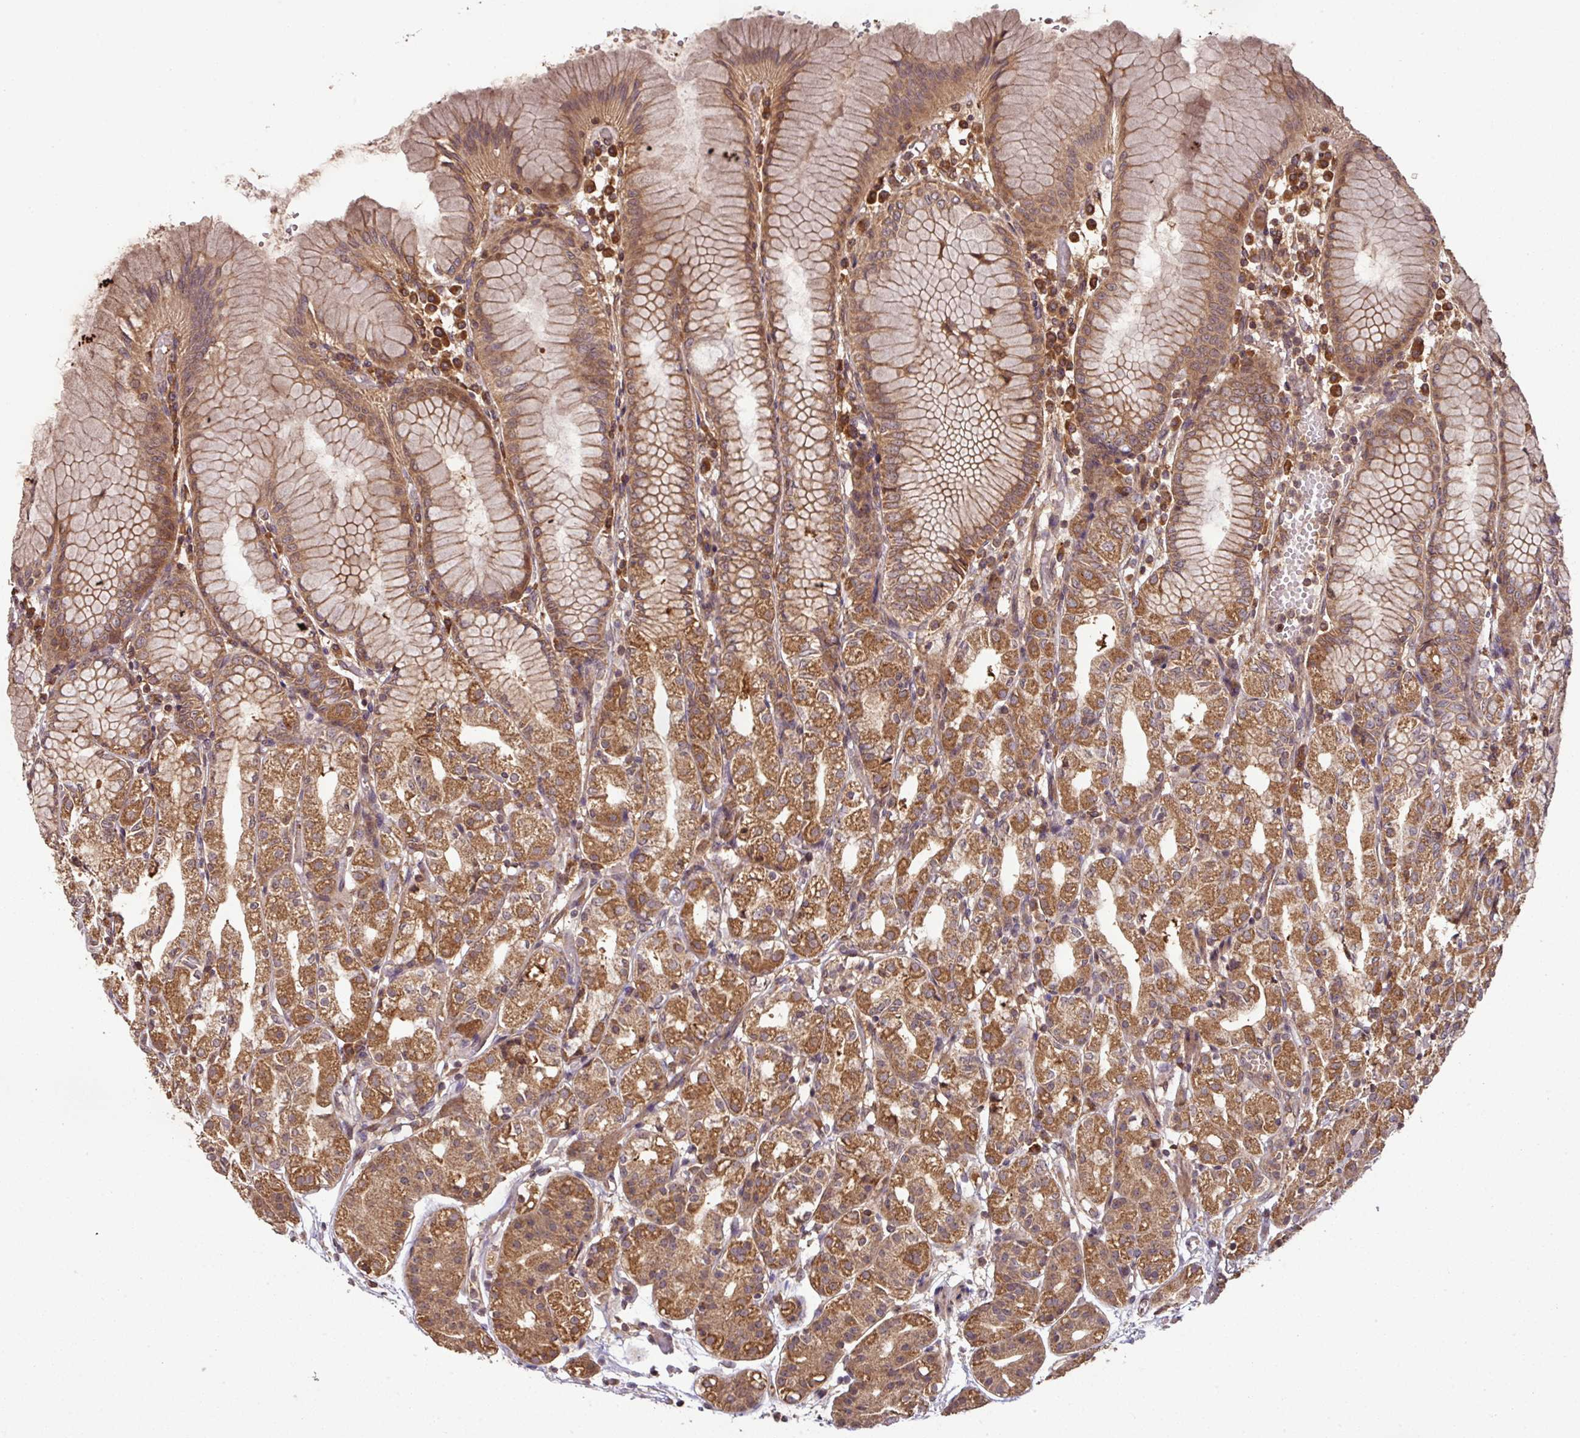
{"staining": {"intensity": "strong", "quantity": ">75%", "location": "cytoplasmic/membranous"}, "tissue": "stomach", "cell_type": "Glandular cells", "image_type": "normal", "snomed": [{"axis": "morphology", "description": "Normal tissue, NOS"}, {"axis": "topography", "description": "Stomach"}], "caption": "Strong cytoplasmic/membranous expression for a protein is seen in about >75% of glandular cells of unremarkable stomach using immunohistochemistry (IHC).", "gene": "MRRF", "patient": {"sex": "female", "age": 57}}